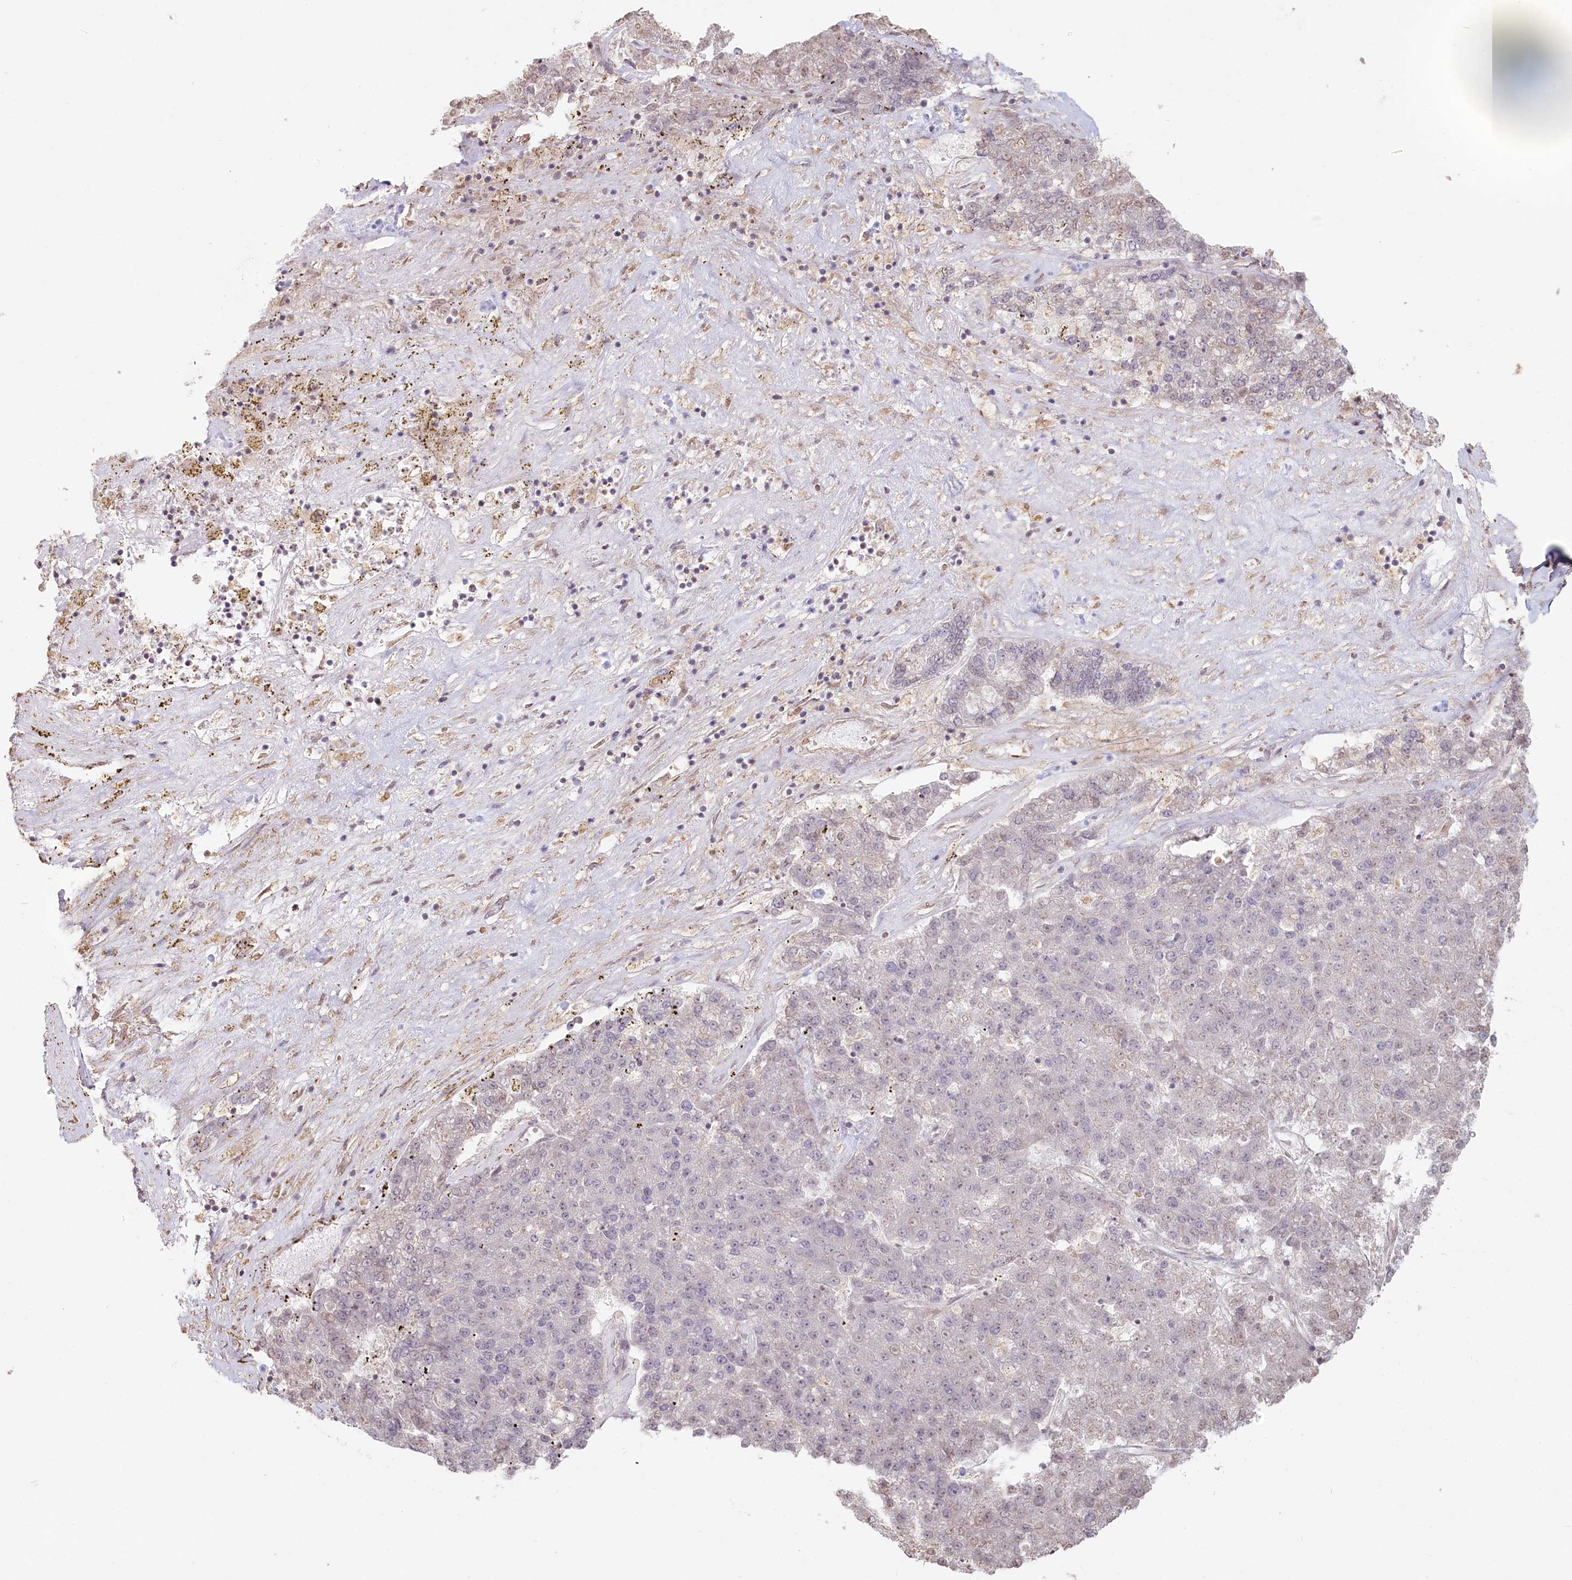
{"staining": {"intensity": "negative", "quantity": "none", "location": "none"}, "tissue": "pancreatic cancer", "cell_type": "Tumor cells", "image_type": "cancer", "snomed": [{"axis": "morphology", "description": "Adenocarcinoma, NOS"}, {"axis": "topography", "description": "Pancreas"}], "caption": "High power microscopy image of an immunohistochemistry micrograph of pancreatic cancer (adenocarcinoma), revealing no significant staining in tumor cells.", "gene": "TCHP", "patient": {"sex": "male", "age": 50}}